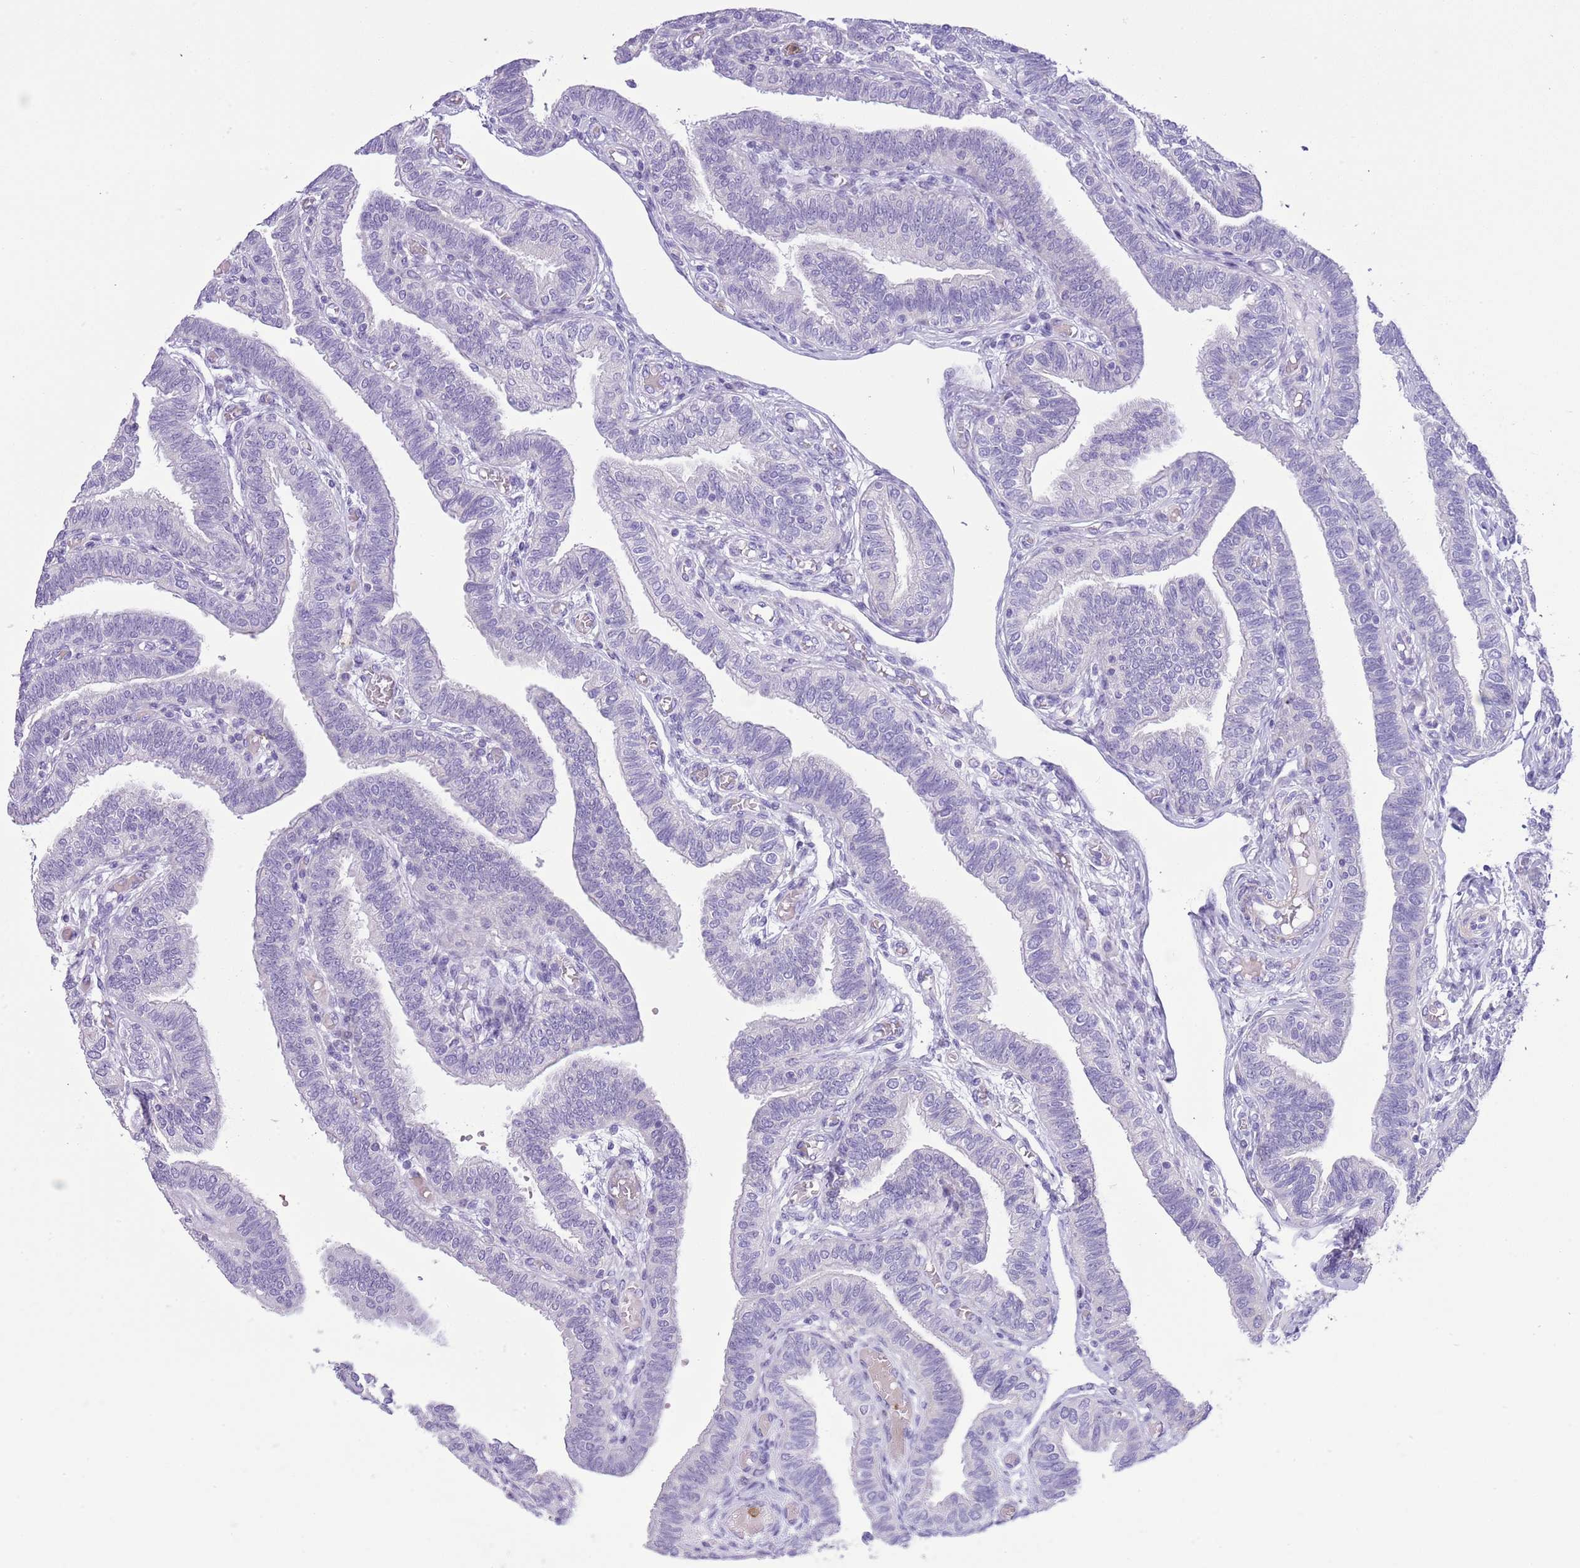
{"staining": {"intensity": "negative", "quantity": "none", "location": "none"}, "tissue": "fallopian tube", "cell_type": "Glandular cells", "image_type": "normal", "snomed": [{"axis": "morphology", "description": "Normal tissue, NOS"}, {"axis": "topography", "description": "Fallopian tube"}], "caption": "Unremarkable fallopian tube was stained to show a protein in brown. There is no significant expression in glandular cells. (DAB (3,3'-diaminobenzidine) IHC visualized using brightfield microscopy, high magnification).", "gene": "OR6M1", "patient": {"sex": "female", "age": 39}}